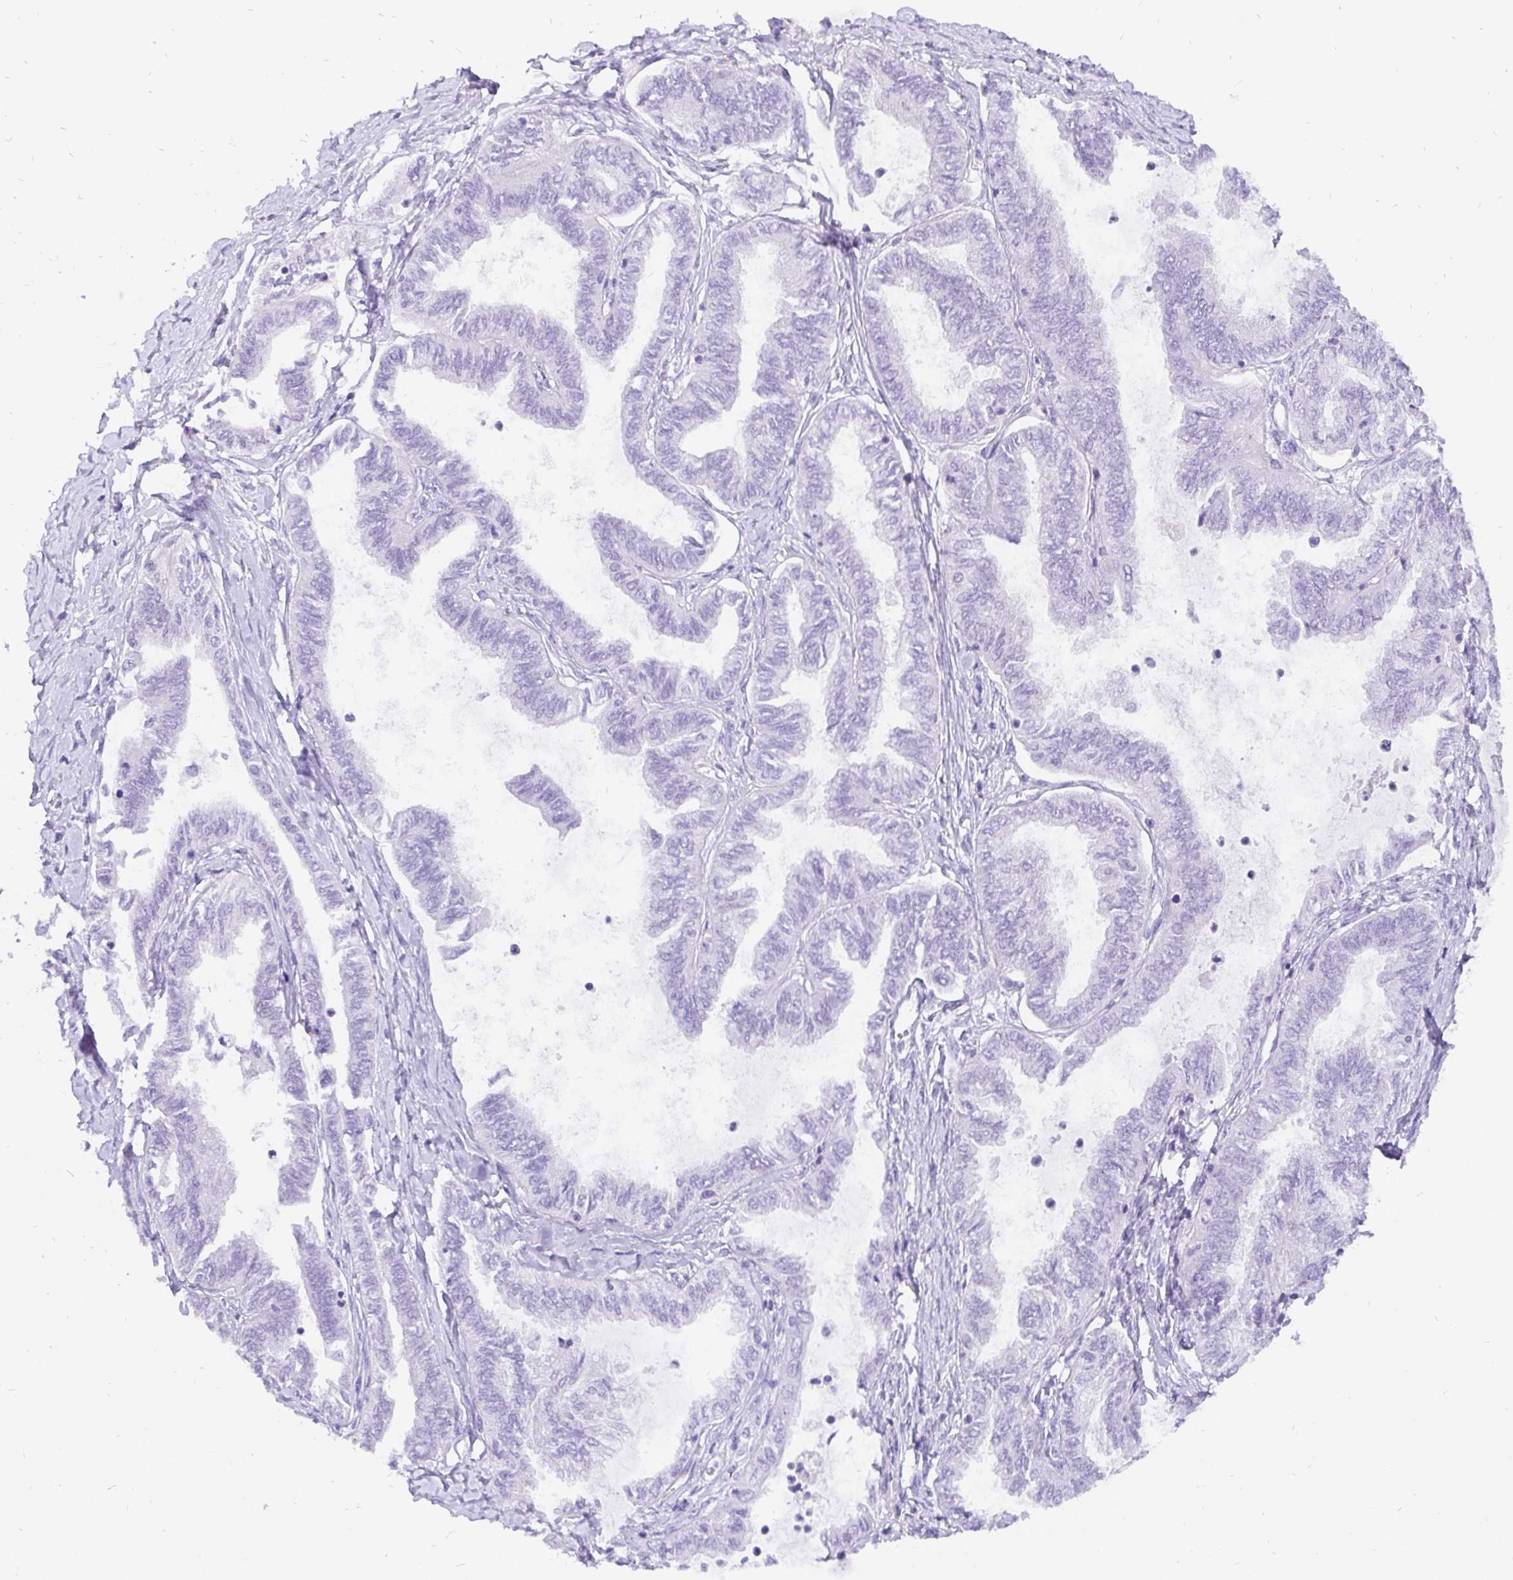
{"staining": {"intensity": "negative", "quantity": "none", "location": "none"}, "tissue": "ovarian cancer", "cell_type": "Tumor cells", "image_type": "cancer", "snomed": [{"axis": "morphology", "description": "Carcinoma, endometroid"}, {"axis": "topography", "description": "Ovary"}], "caption": "Immunohistochemistry (IHC) micrograph of endometroid carcinoma (ovarian) stained for a protein (brown), which exhibits no expression in tumor cells.", "gene": "KRT13", "patient": {"sex": "female", "age": 70}}